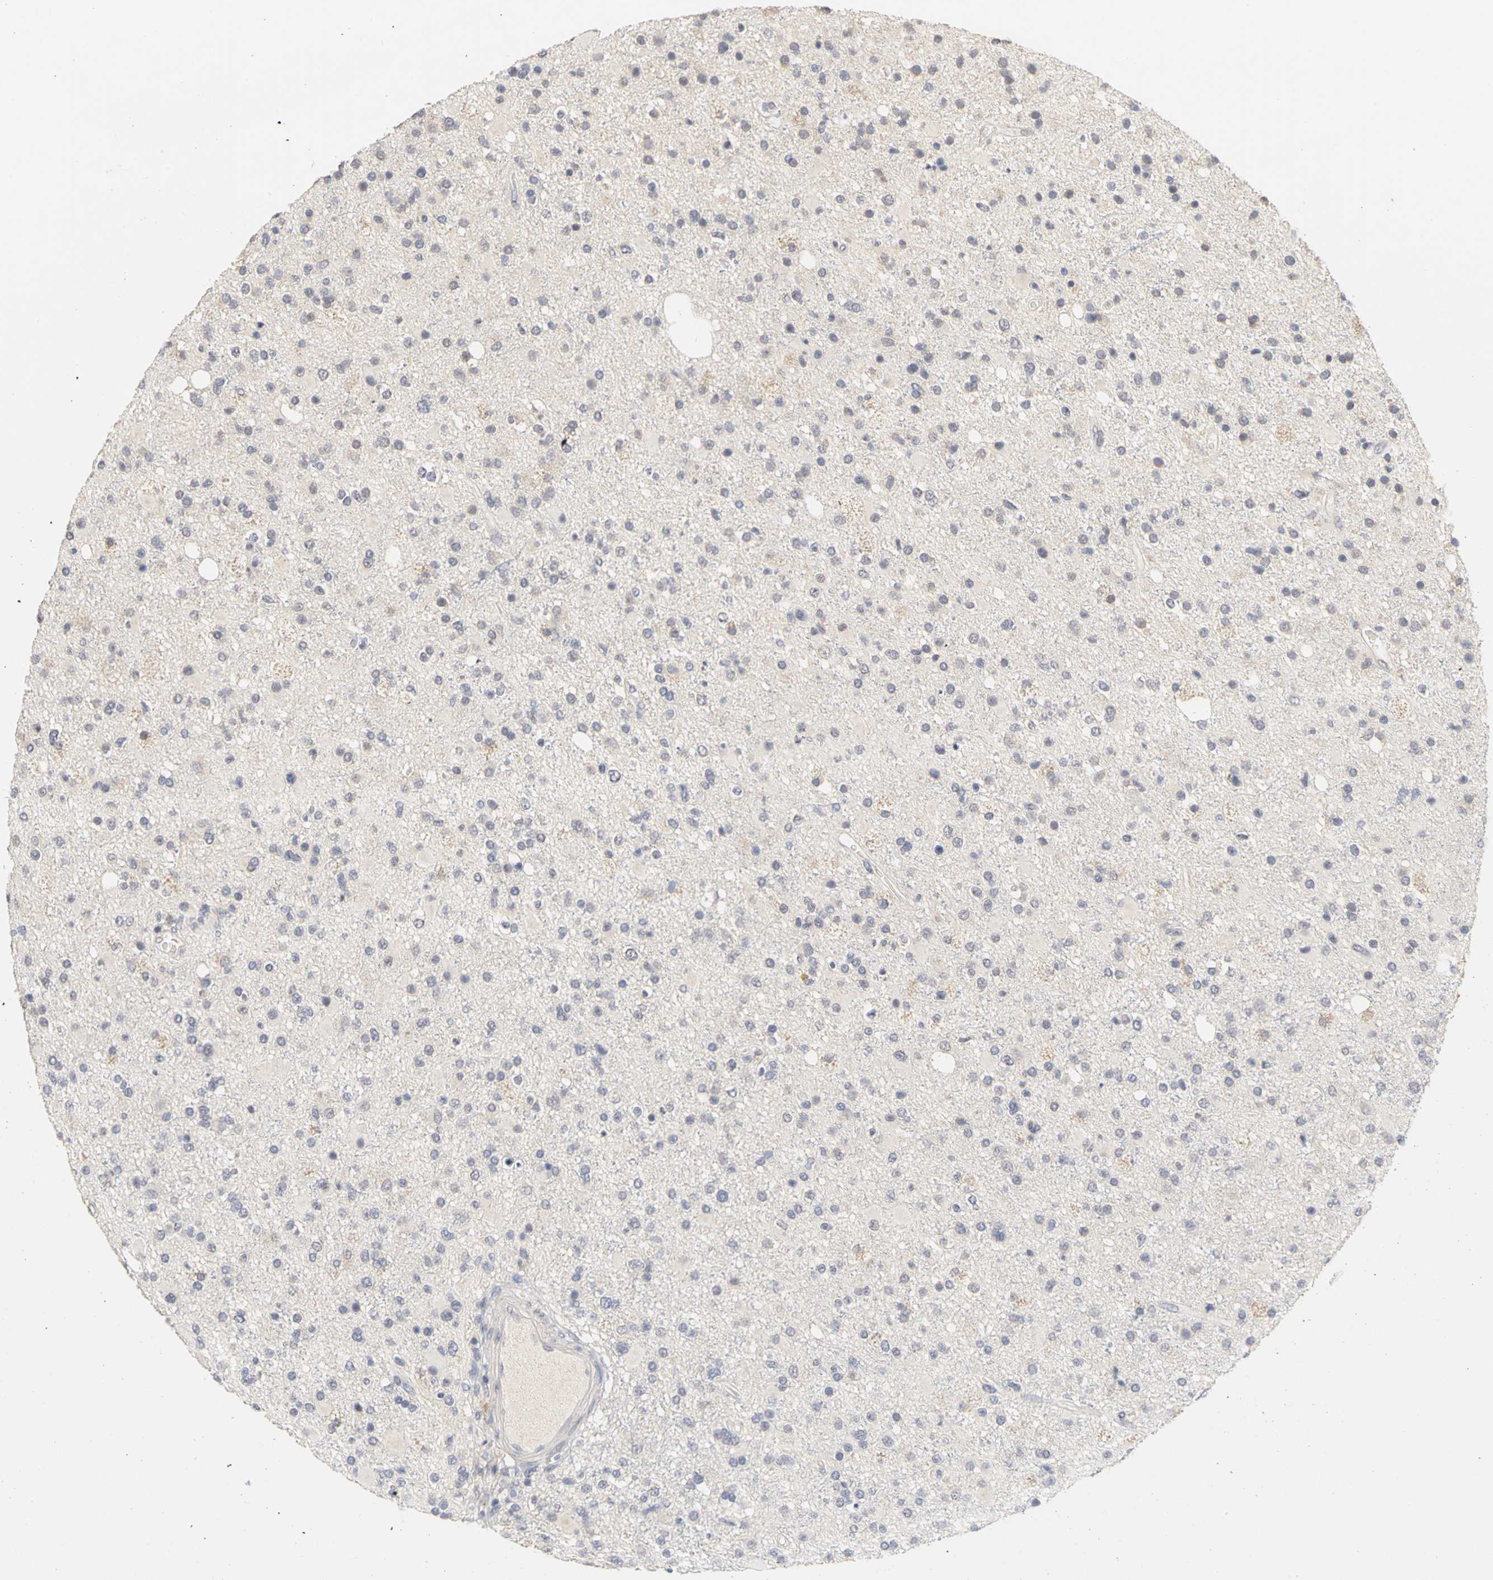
{"staining": {"intensity": "weak", "quantity": "<25%", "location": "cytoplasmic/membranous"}, "tissue": "glioma", "cell_type": "Tumor cells", "image_type": "cancer", "snomed": [{"axis": "morphology", "description": "Glioma, malignant, High grade"}, {"axis": "topography", "description": "Brain"}], "caption": "An immunohistochemistry image of high-grade glioma (malignant) is shown. There is no staining in tumor cells of high-grade glioma (malignant).", "gene": "PGR", "patient": {"sex": "male", "age": 33}}